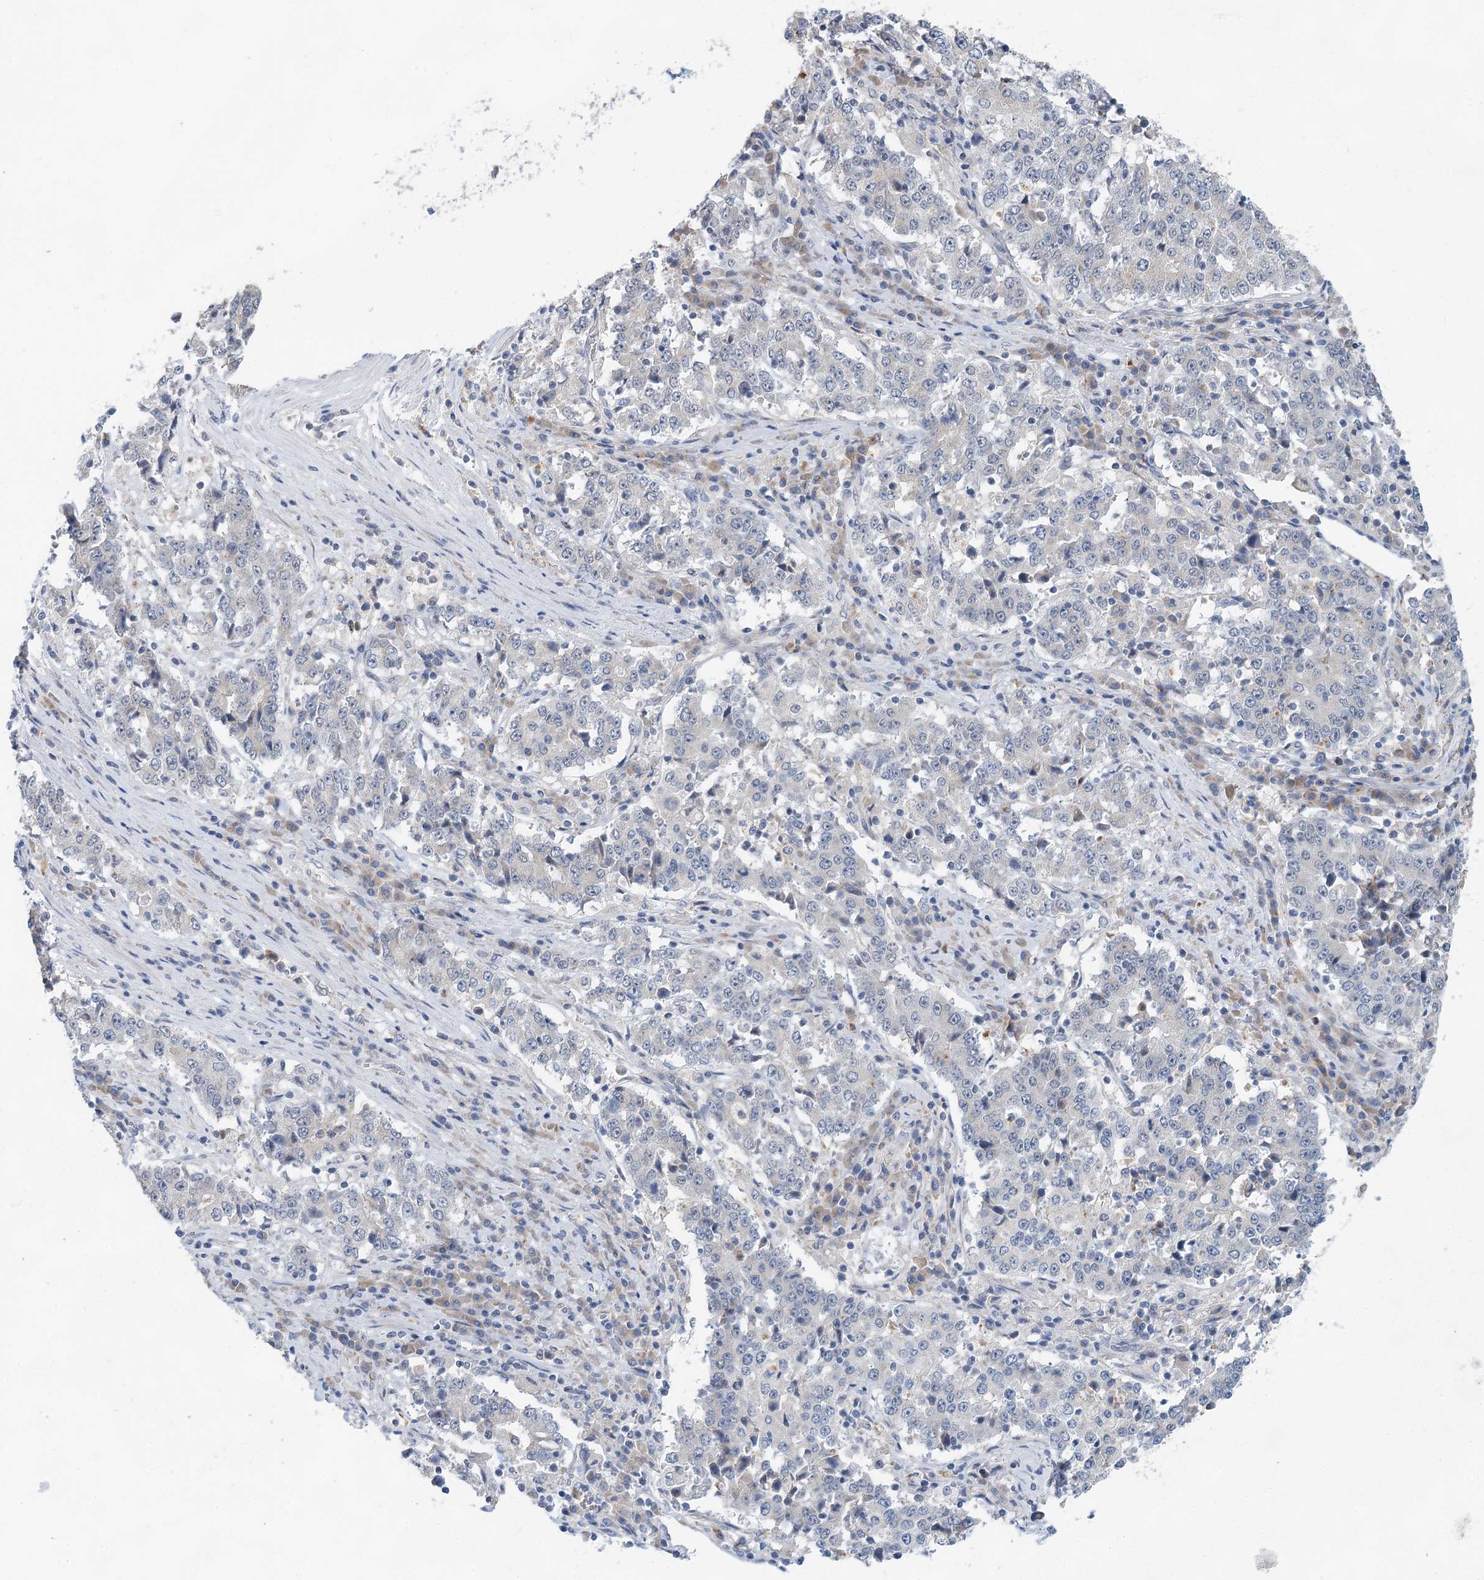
{"staining": {"intensity": "negative", "quantity": "none", "location": "none"}, "tissue": "stomach cancer", "cell_type": "Tumor cells", "image_type": "cancer", "snomed": [{"axis": "morphology", "description": "Adenocarcinoma, NOS"}, {"axis": "topography", "description": "Stomach"}], "caption": "A photomicrograph of human stomach adenocarcinoma is negative for staining in tumor cells. (DAB (3,3'-diaminobenzidine) immunohistochemistry visualized using brightfield microscopy, high magnification).", "gene": "BLTP1", "patient": {"sex": "male", "age": 59}}